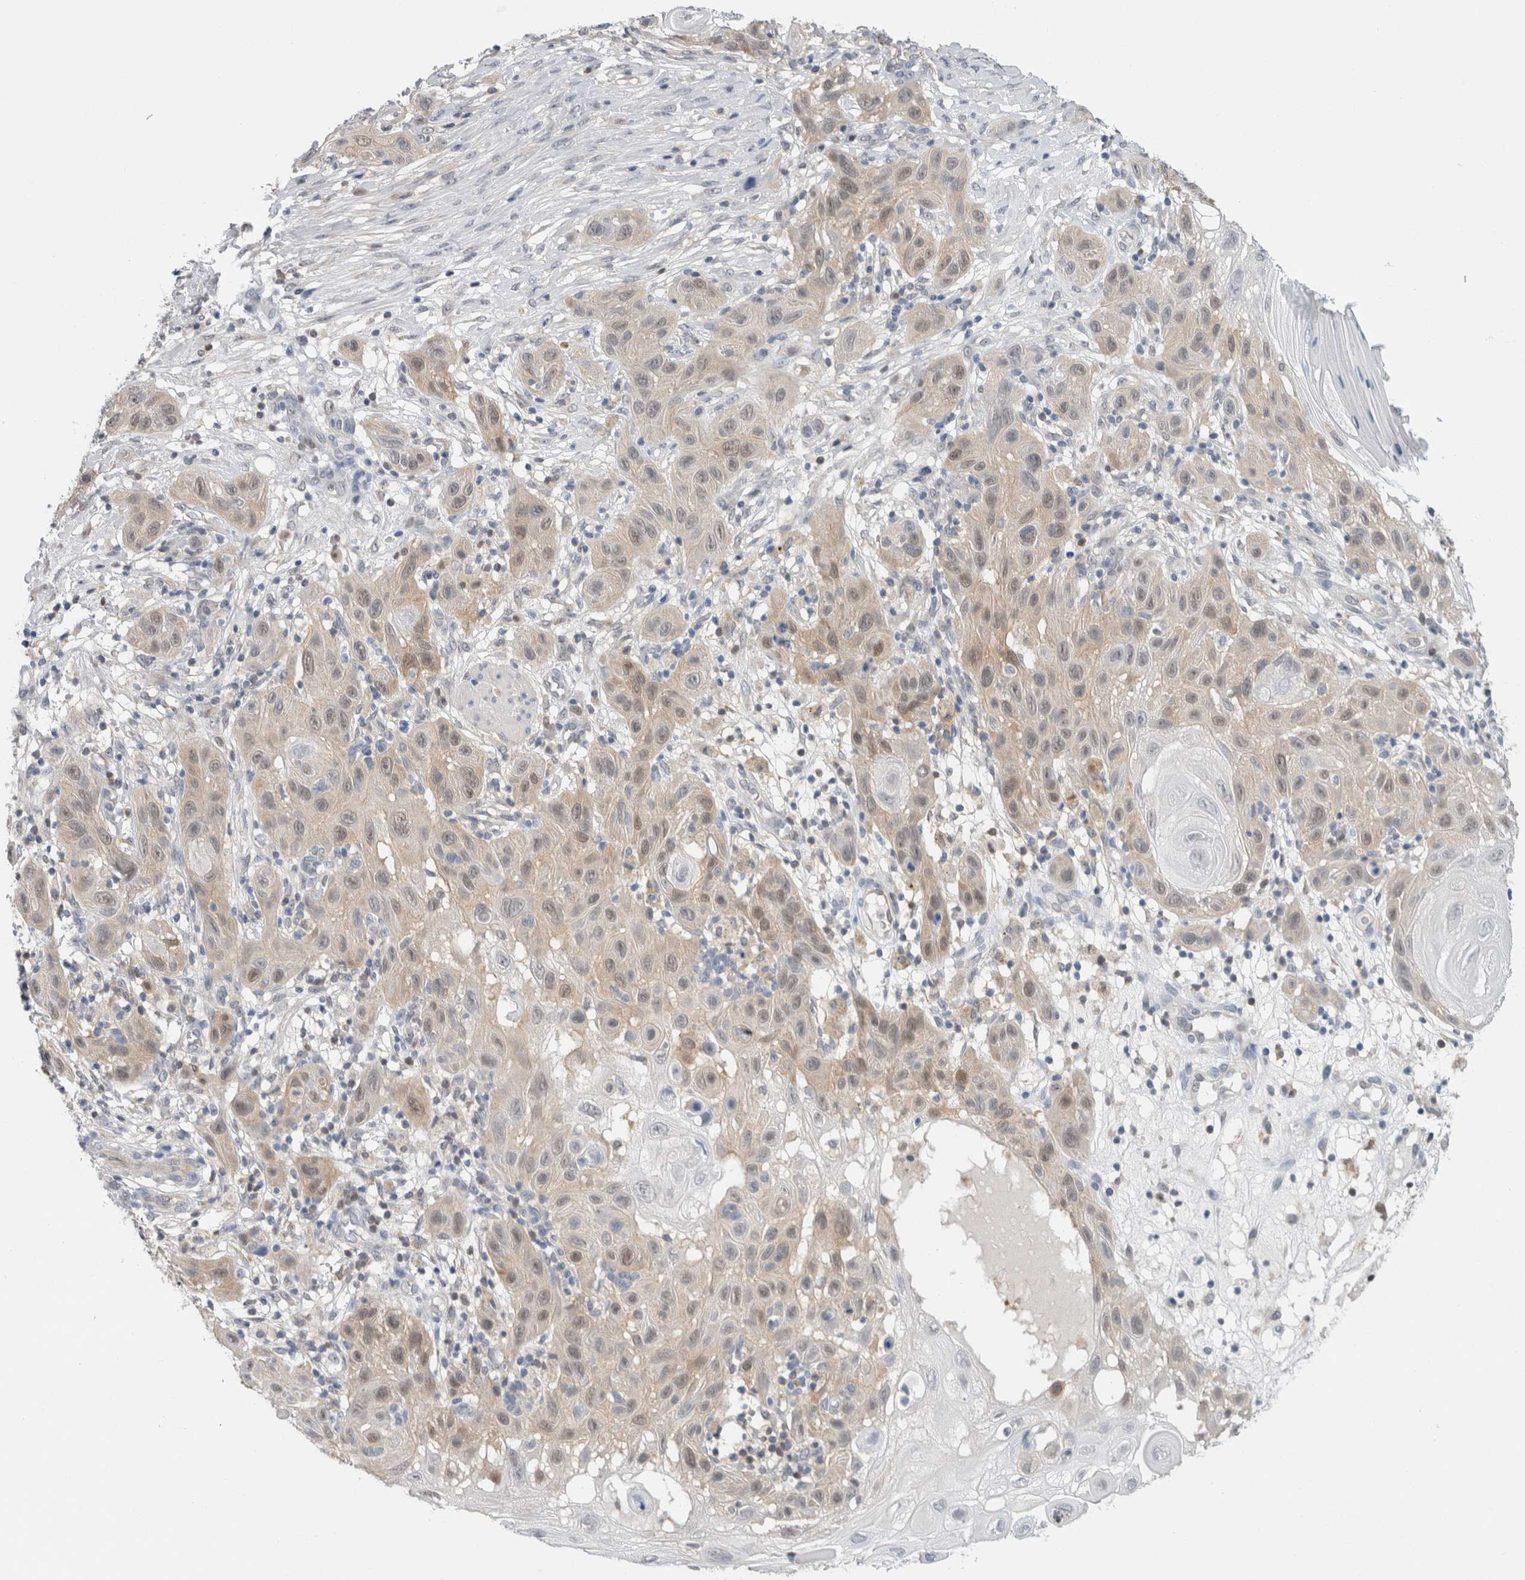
{"staining": {"intensity": "weak", "quantity": ">75%", "location": "cytoplasmic/membranous,nuclear"}, "tissue": "skin cancer", "cell_type": "Tumor cells", "image_type": "cancer", "snomed": [{"axis": "morphology", "description": "Squamous cell carcinoma, NOS"}, {"axis": "topography", "description": "Skin"}], "caption": "This micrograph exhibits immunohistochemistry staining of skin squamous cell carcinoma, with low weak cytoplasmic/membranous and nuclear staining in about >75% of tumor cells.", "gene": "CASP6", "patient": {"sex": "female", "age": 96}}